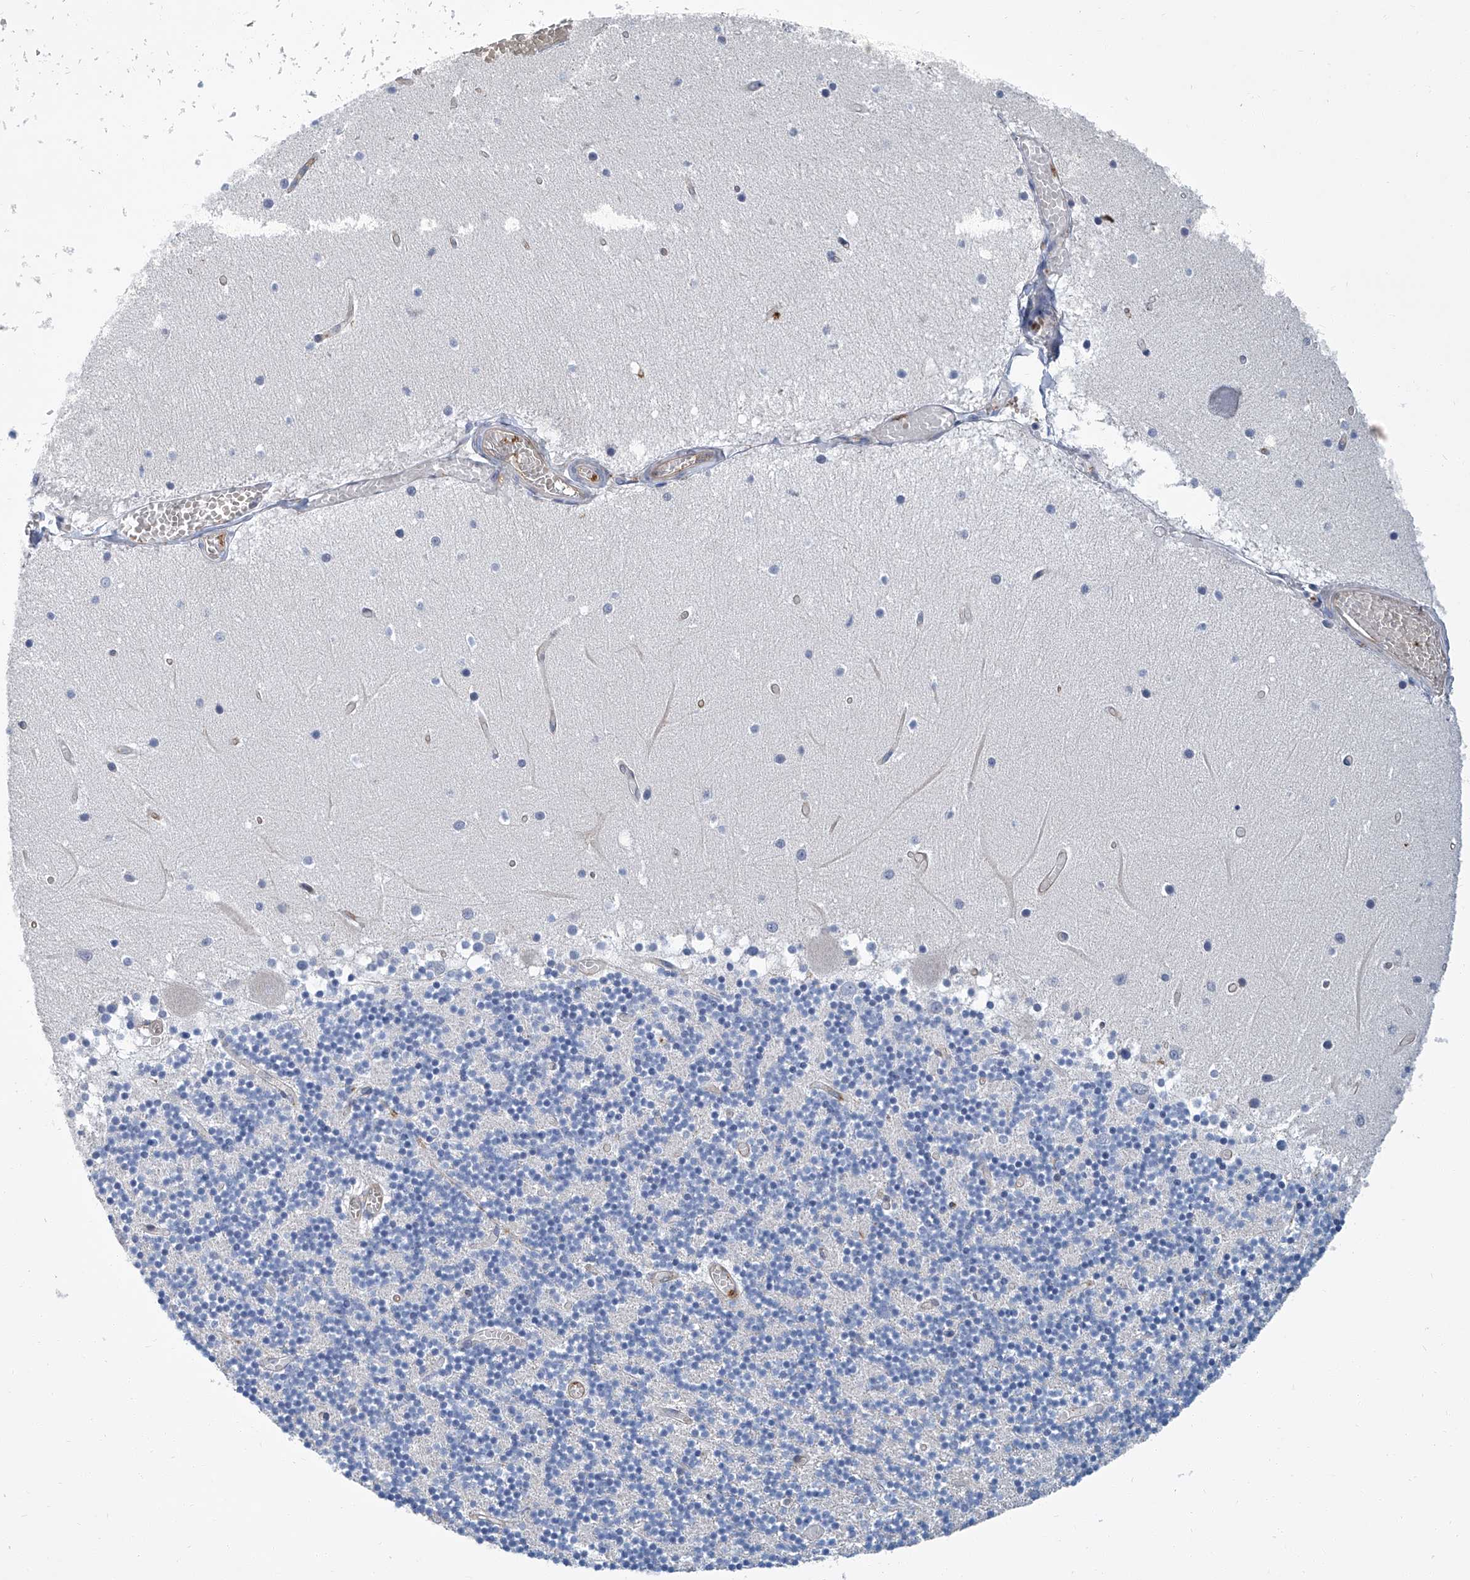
{"staining": {"intensity": "negative", "quantity": "none", "location": "none"}, "tissue": "cerebellum", "cell_type": "Cells in granular layer", "image_type": "normal", "snomed": [{"axis": "morphology", "description": "Normal tissue, NOS"}, {"axis": "topography", "description": "Cerebellum"}], "caption": "An image of cerebellum stained for a protein reveals no brown staining in cells in granular layer. (DAB immunohistochemistry with hematoxylin counter stain).", "gene": "PSMB10", "patient": {"sex": "female", "age": 28}}